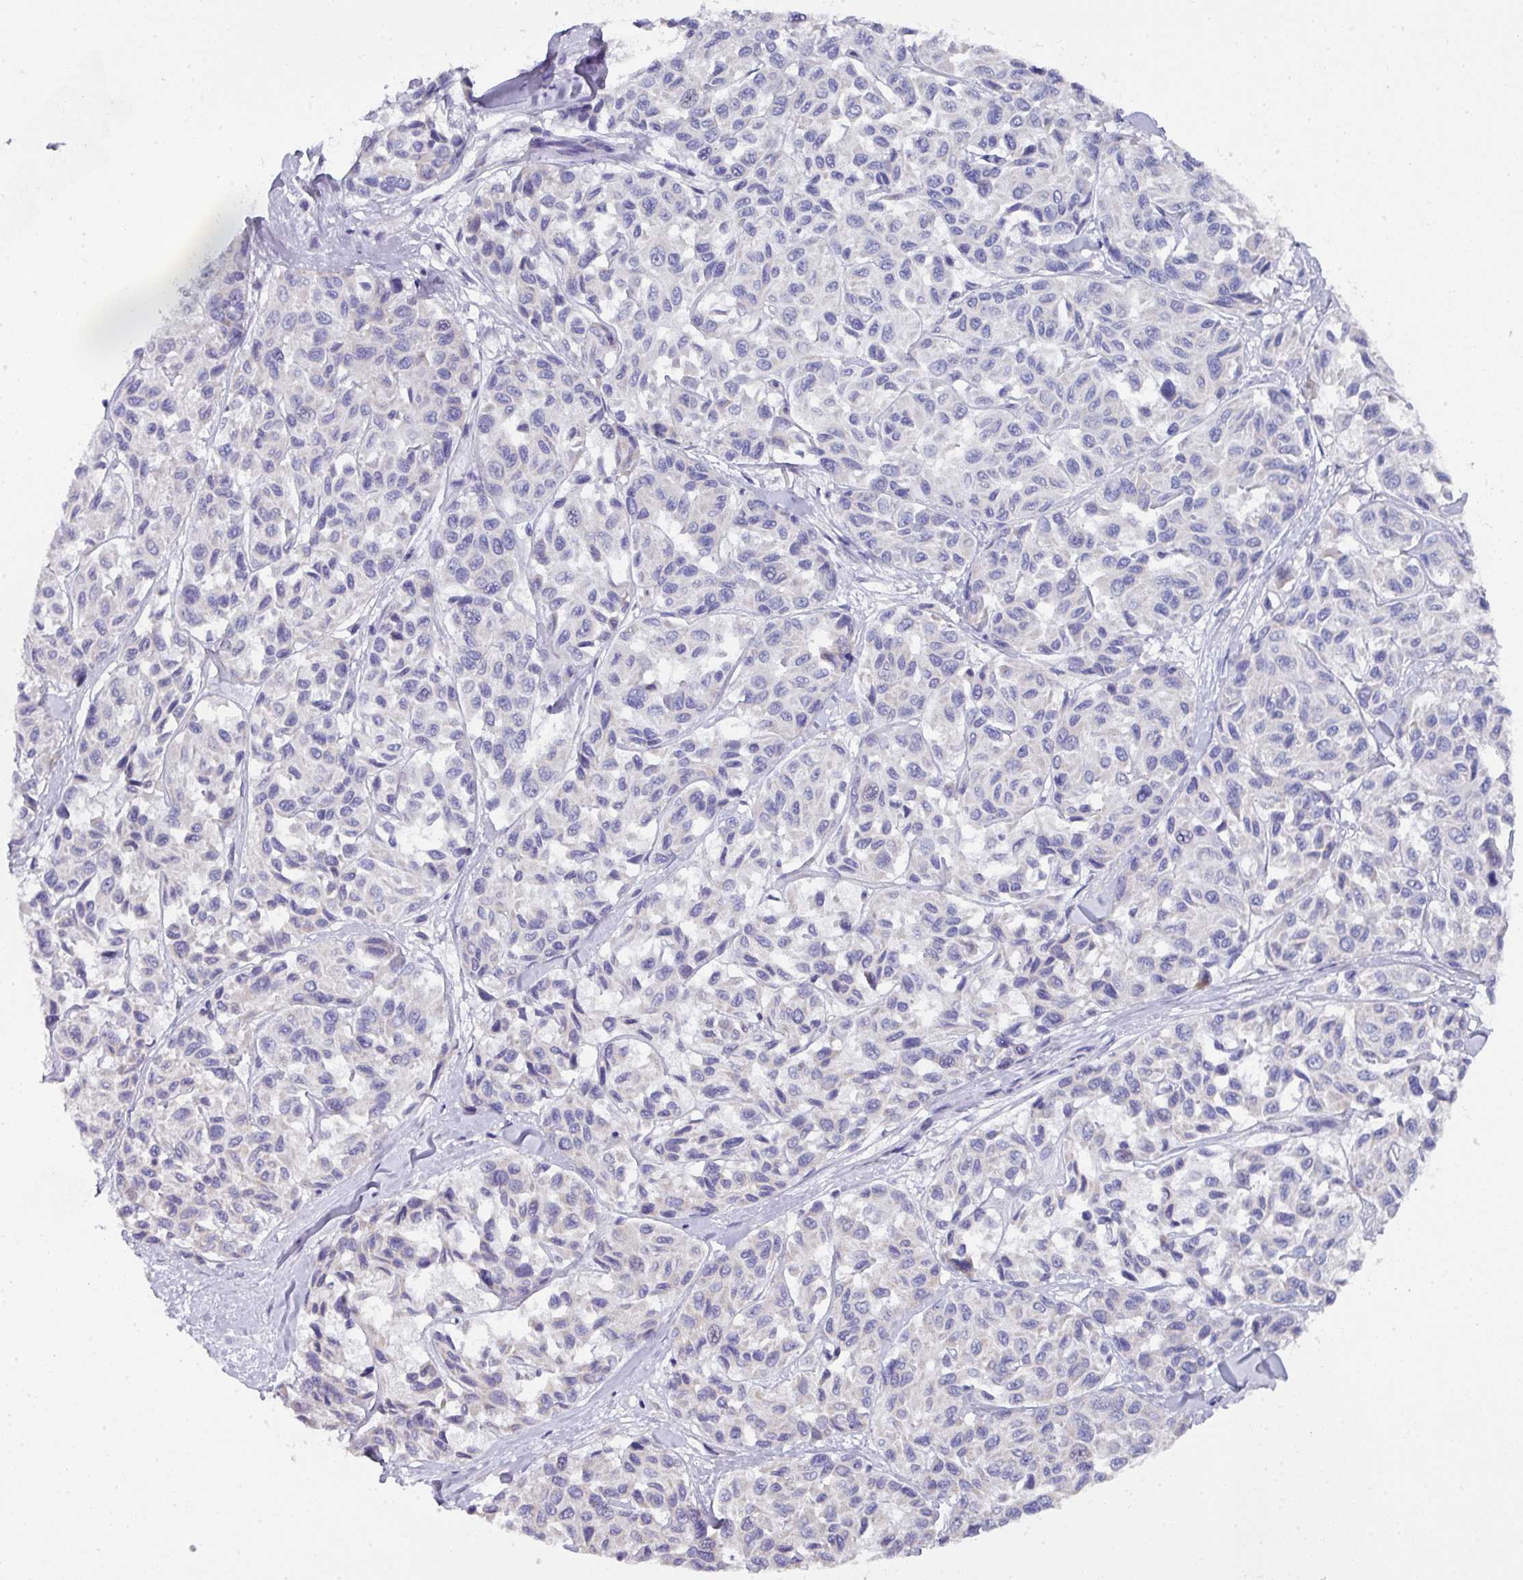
{"staining": {"intensity": "negative", "quantity": "none", "location": "none"}, "tissue": "melanoma", "cell_type": "Tumor cells", "image_type": "cancer", "snomed": [{"axis": "morphology", "description": "Malignant melanoma, NOS"}, {"axis": "topography", "description": "Skin"}], "caption": "IHC image of neoplastic tissue: human melanoma stained with DAB (3,3'-diaminobenzidine) exhibits no significant protein expression in tumor cells. (DAB IHC visualized using brightfield microscopy, high magnification).", "gene": "DCAF12L2", "patient": {"sex": "female", "age": 66}}